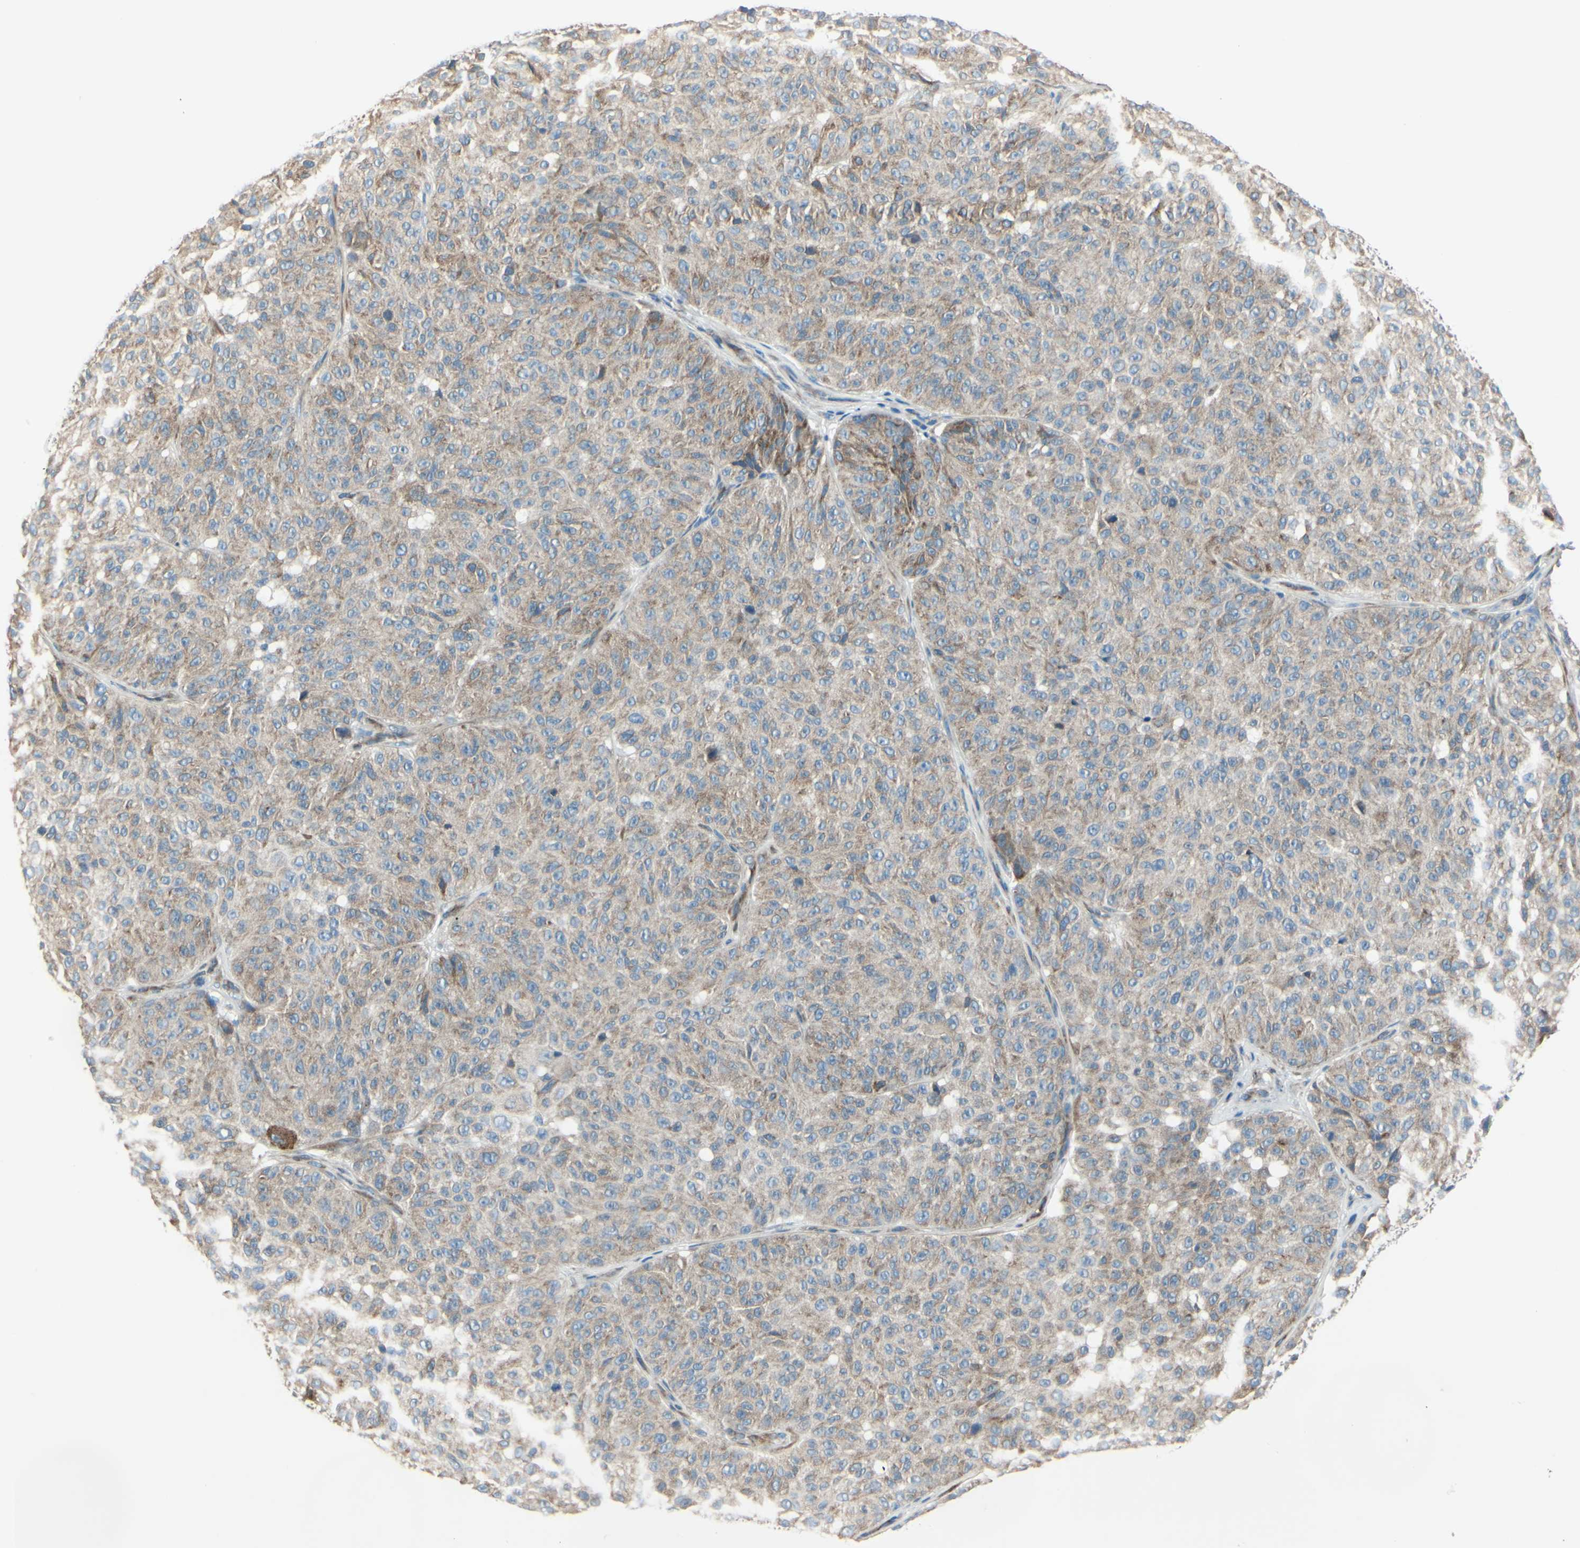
{"staining": {"intensity": "weak", "quantity": ">75%", "location": "cytoplasmic/membranous"}, "tissue": "melanoma", "cell_type": "Tumor cells", "image_type": "cancer", "snomed": [{"axis": "morphology", "description": "Malignant melanoma, NOS"}, {"axis": "topography", "description": "Skin"}], "caption": "Immunohistochemistry staining of melanoma, which demonstrates low levels of weak cytoplasmic/membranous staining in approximately >75% of tumor cells indicating weak cytoplasmic/membranous protein expression. The staining was performed using DAB (brown) for protein detection and nuclei were counterstained in hematoxylin (blue).", "gene": "SELENOS", "patient": {"sex": "female", "age": 46}}